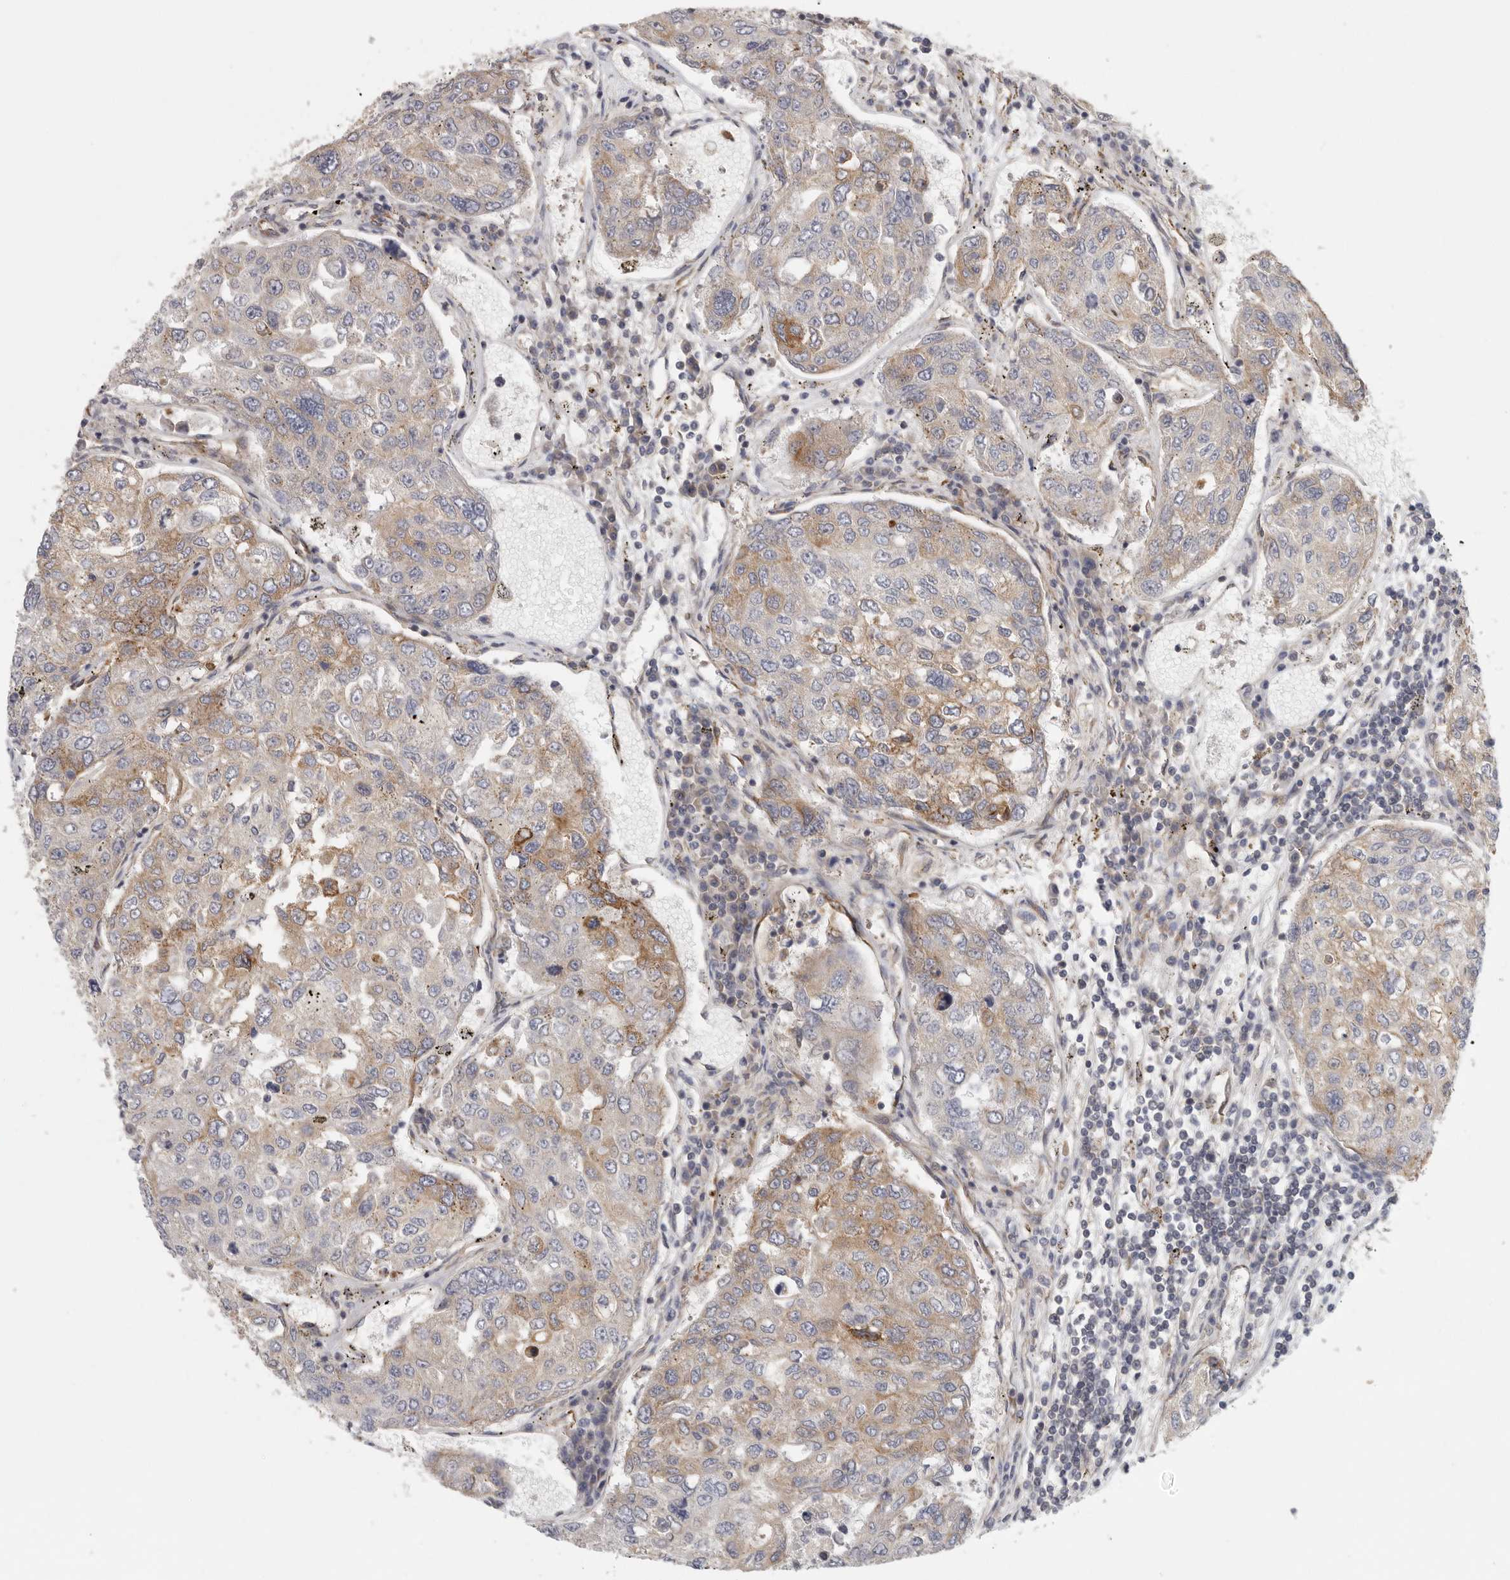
{"staining": {"intensity": "moderate", "quantity": "25%-75%", "location": "cytoplasmic/membranous"}, "tissue": "urothelial cancer", "cell_type": "Tumor cells", "image_type": "cancer", "snomed": [{"axis": "morphology", "description": "Urothelial carcinoma, High grade"}, {"axis": "topography", "description": "Lymph node"}, {"axis": "topography", "description": "Urinary bladder"}], "caption": "This histopathology image shows immunohistochemistry staining of urothelial carcinoma (high-grade), with medium moderate cytoplasmic/membranous positivity in approximately 25%-75% of tumor cells.", "gene": "BCAP29", "patient": {"sex": "male", "age": 51}}